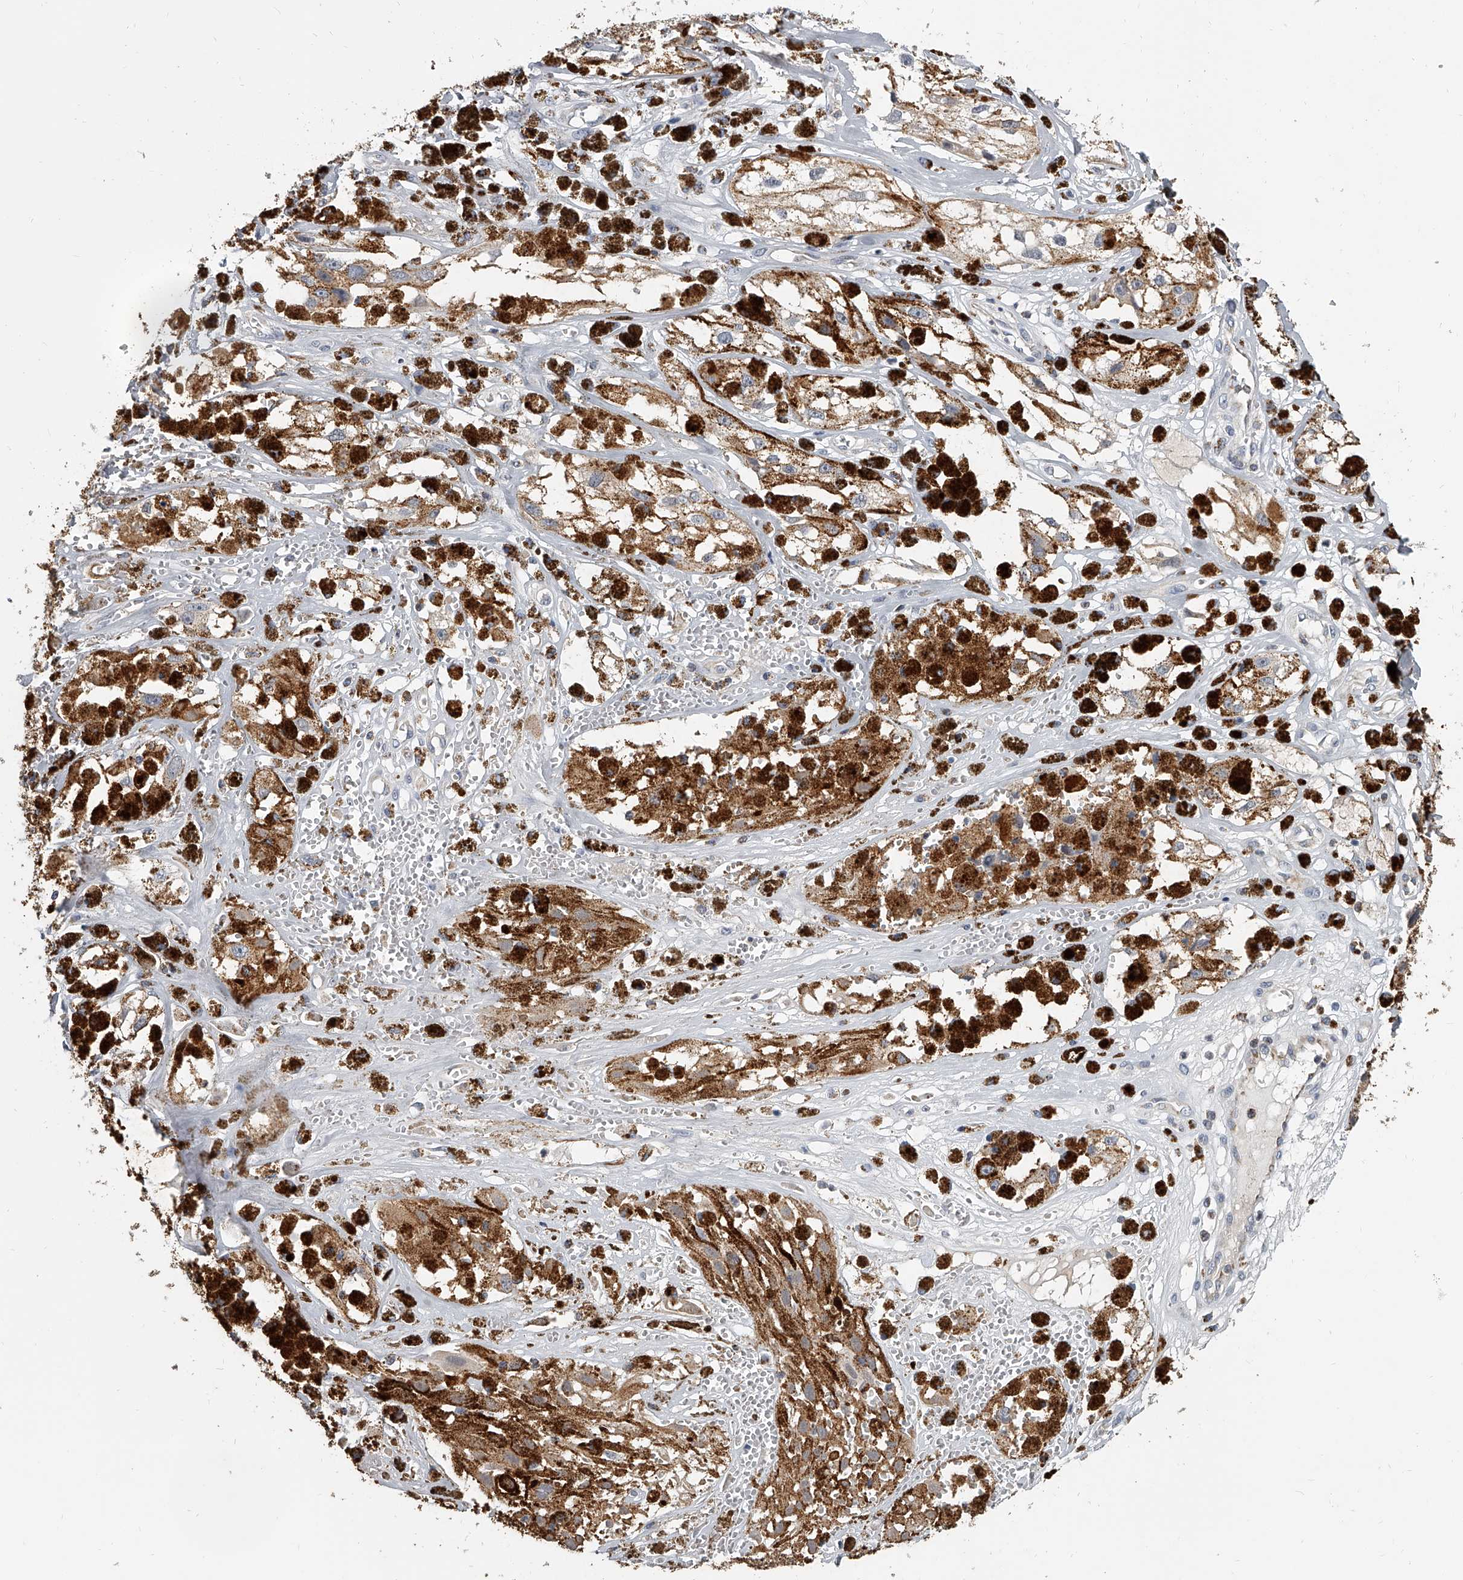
{"staining": {"intensity": "moderate", "quantity": ">75%", "location": "cytoplasmic/membranous"}, "tissue": "melanoma", "cell_type": "Tumor cells", "image_type": "cancer", "snomed": [{"axis": "morphology", "description": "Malignant melanoma, NOS"}, {"axis": "topography", "description": "Skin"}], "caption": "Immunohistochemical staining of melanoma displays moderate cytoplasmic/membranous protein staining in about >75% of tumor cells.", "gene": "KLHL7", "patient": {"sex": "male", "age": 88}}